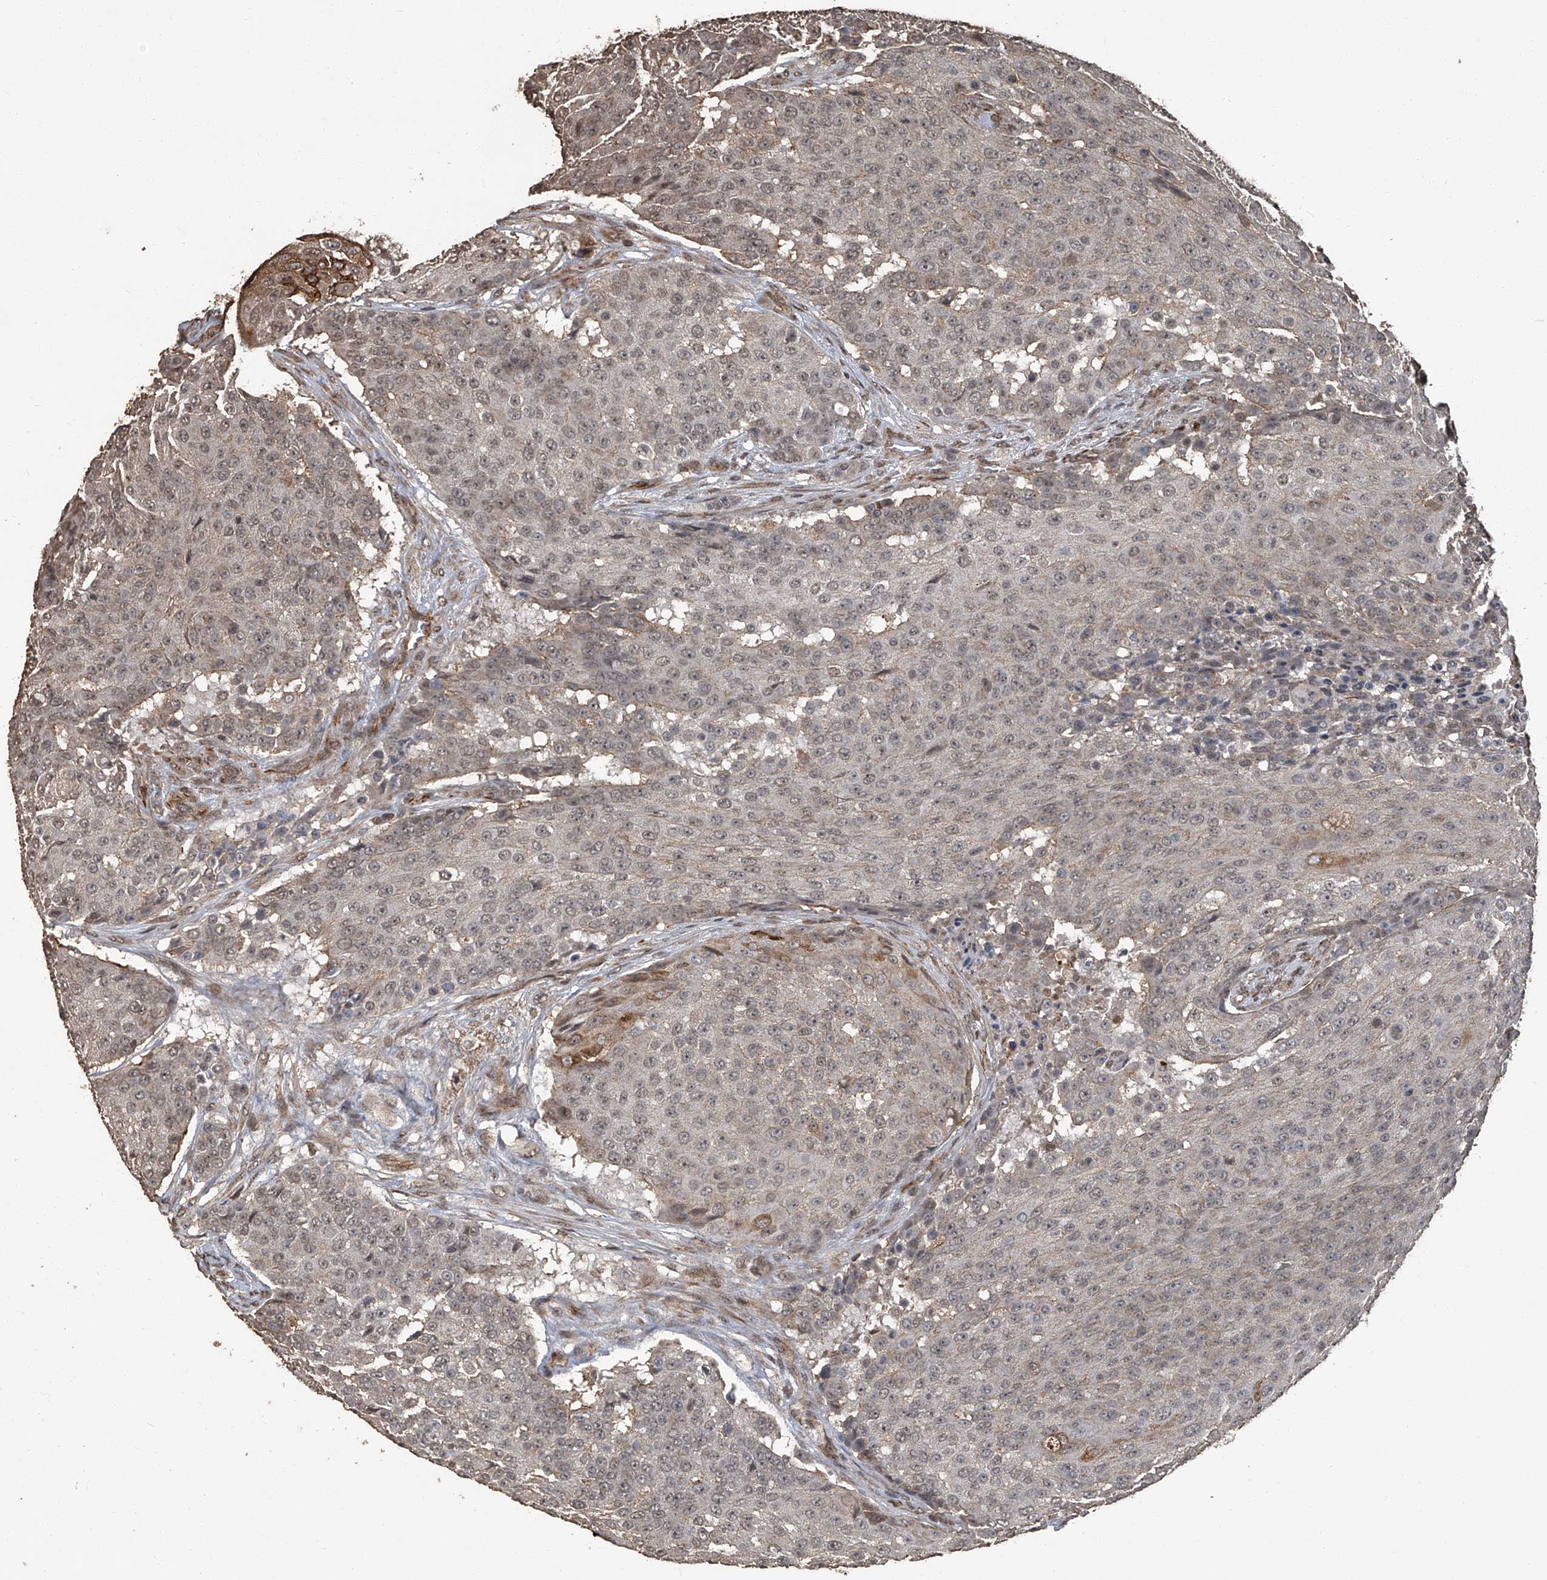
{"staining": {"intensity": "weak", "quantity": ">75%", "location": "cytoplasmic/membranous,nuclear"}, "tissue": "urothelial cancer", "cell_type": "Tumor cells", "image_type": "cancer", "snomed": [{"axis": "morphology", "description": "Urothelial carcinoma, High grade"}, {"axis": "topography", "description": "Urinary bladder"}], "caption": "High-magnification brightfield microscopy of urothelial cancer stained with DAB (3,3'-diaminobenzidine) (brown) and counterstained with hematoxylin (blue). tumor cells exhibit weak cytoplasmic/membranous and nuclear positivity is present in approximately>75% of cells. The staining is performed using DAB brown chromogen to label protein expression. The nuclei are counter-stained blue using hematoxylin.", "gene": "GPR132", "patient": {"sex": "female", "age": 63}}